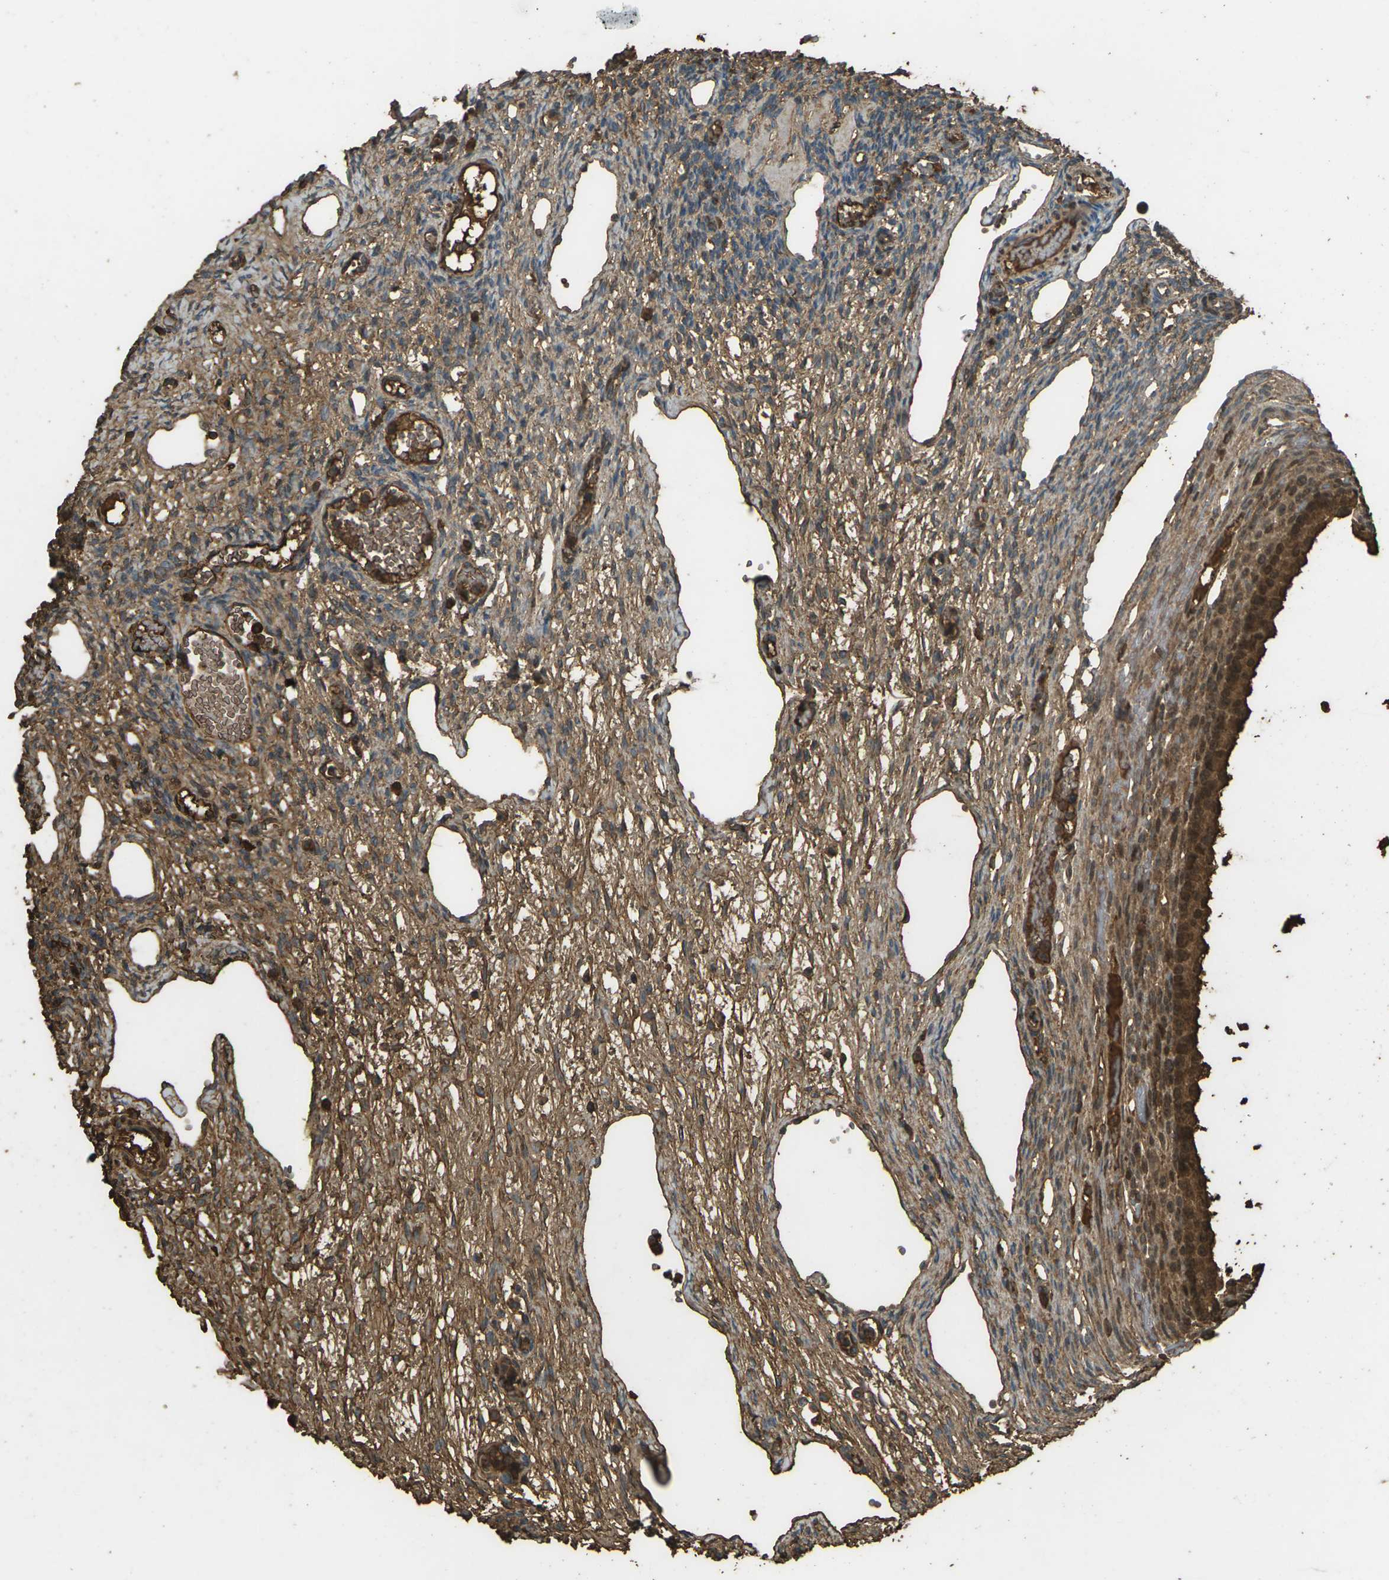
{"staining": {"intensity": "strong", "quantity": ">75%", "location": "cytoplasmic/membranous"}, "tissue": "ovary", "cell_type": "Follicle cells", "image_type": "normal", "snomed": [{"axis": "morphology", "description": "Normal tissue, NOS"}, {"axis": "topography", "description": "Ovary"}], "caption": "Approximately >75% of follicle cells in unremarkable human ovary display strong cytoplasmic/membranous protein expression as visualized by brown immunohistochemical staining.", "gene": "CYP1B1", "patient": {"sex": "female", "age": 33}}